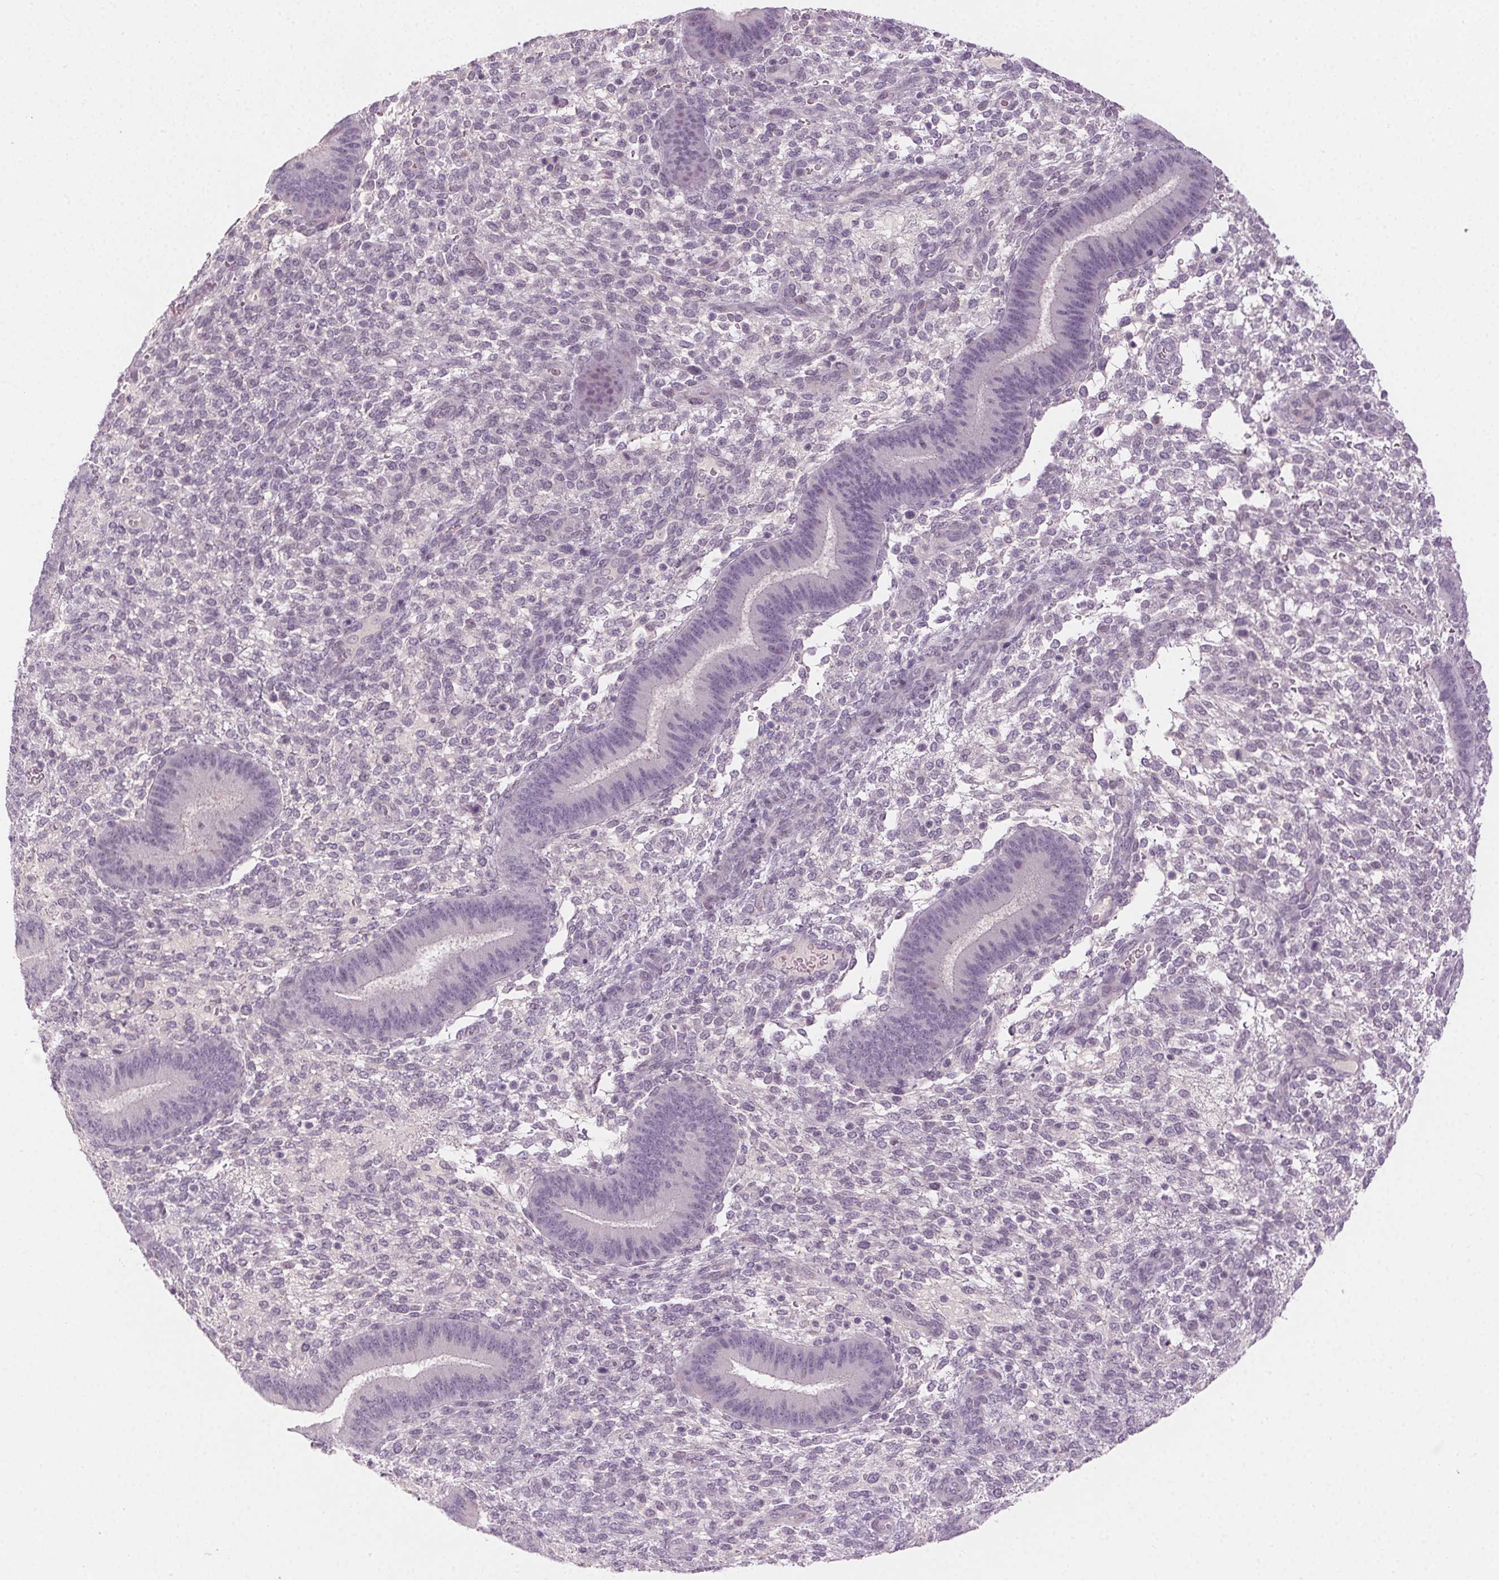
{"staining": {"intensity": "negative", "quantity": "none", "location": "none"}, "tissue": "endometrium", "cell_type": "Cells in endometrial stroma", "image_type": "normal", "snomed": [{"axis": "morphology", "description": "Normal tissue, NOS"}, {"axis": "topography", "description": "Endometrium"}], "caption": "Image shows no protein staining in cells in endometrial stroma of unremarkable endometrium. (Stains: DAB (3,3'-diaminobenzidine) immunohistochemistry with hematoxylin counter stain, Microscopy: brightfield microscopy at high magnification).", "gene": "HSF5", "patient": {"sex": "female", "age": 39}}